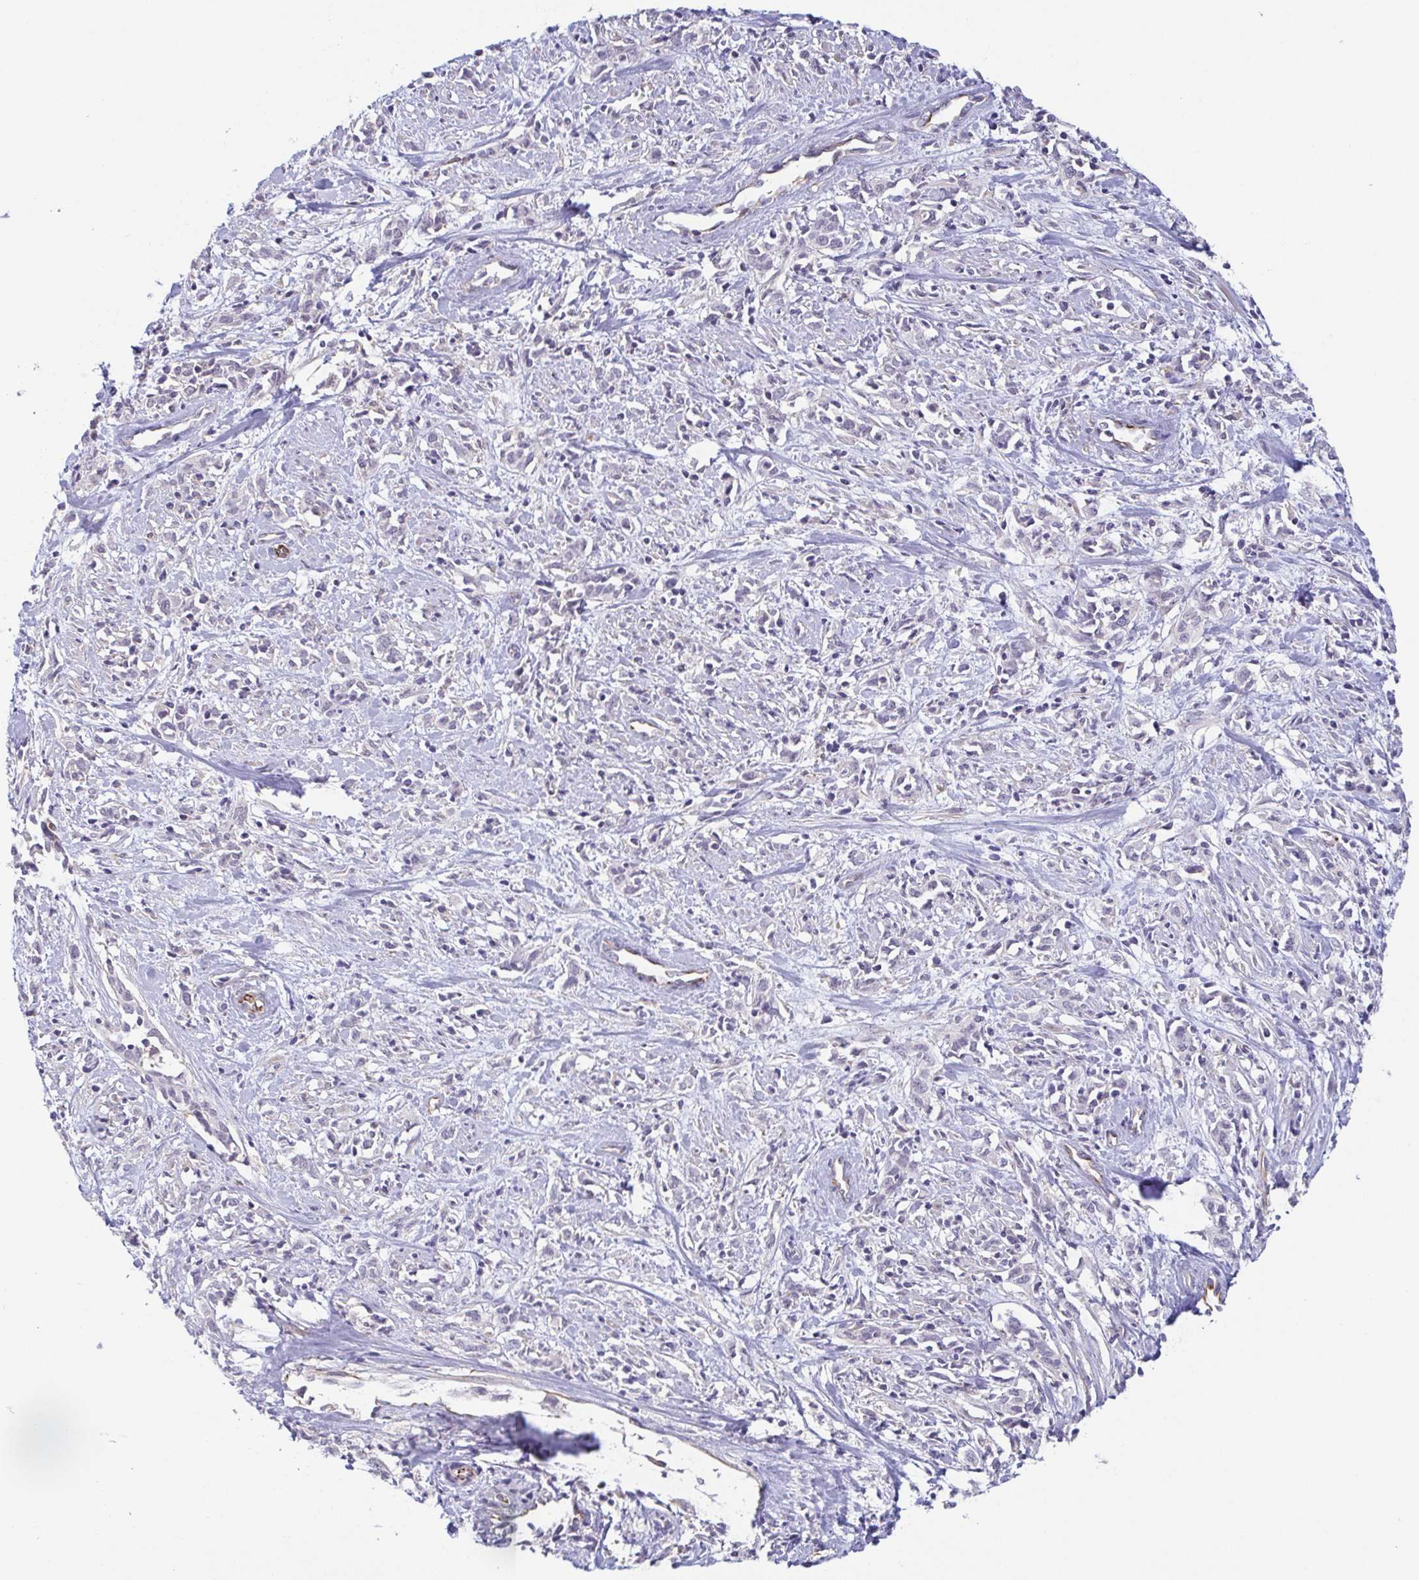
{"staining": {"intensity": "negative", "quantity": "none", "location": "none"}, "tissue": "cervical cancer", "cell_type": "Tumor cells", "image_type": "cancer", "snomed": [{"axis": "morphology", "description": "Adenocarcinoma, NOS"}, {"axis": "topography", "description": "Cervix"}], "caption": "Immunohistochemistry (IHC) of adenocarcinoma (cervical) displays no staining in tumor cells.", "gene": "COL17A1", "patient": {"sex": "female", "age": 40}}